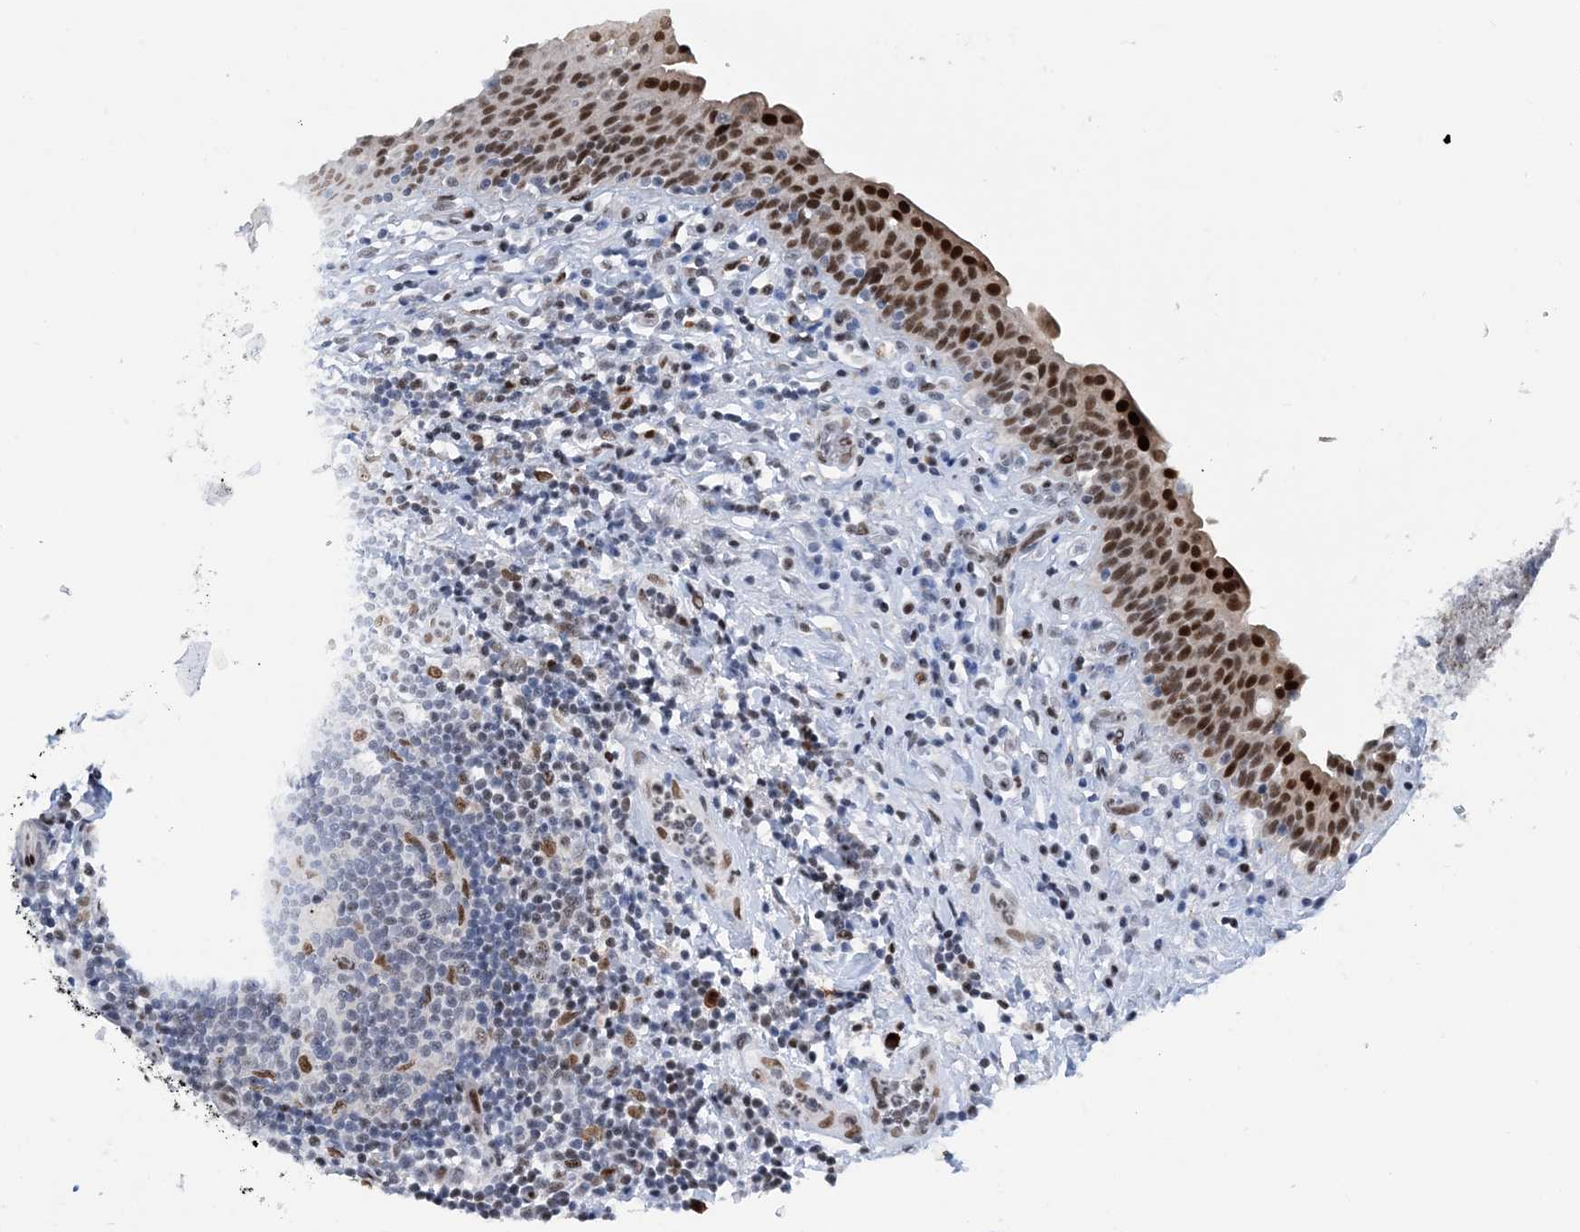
{"staining": {"intensity": "strong", "quantity": "25%-75%", "location": "nuclear"}, "tissue": "urinary bladder", "cell_type": "Urothelial cells", "image_type": "normal", "snomed": [{"axis": "morphology", "description": "Normal tissue, NOS"}, {"axis": "topography", "description": "Urinary bladder"}], "caption": "DAB immunohistochemical staining of normal urinary bladder reveals strong nuclear protein expression in about 25%-75% of urothelial cells.", "gene": "HEMK1", "patient": {"sex": "male", "age": 83}}